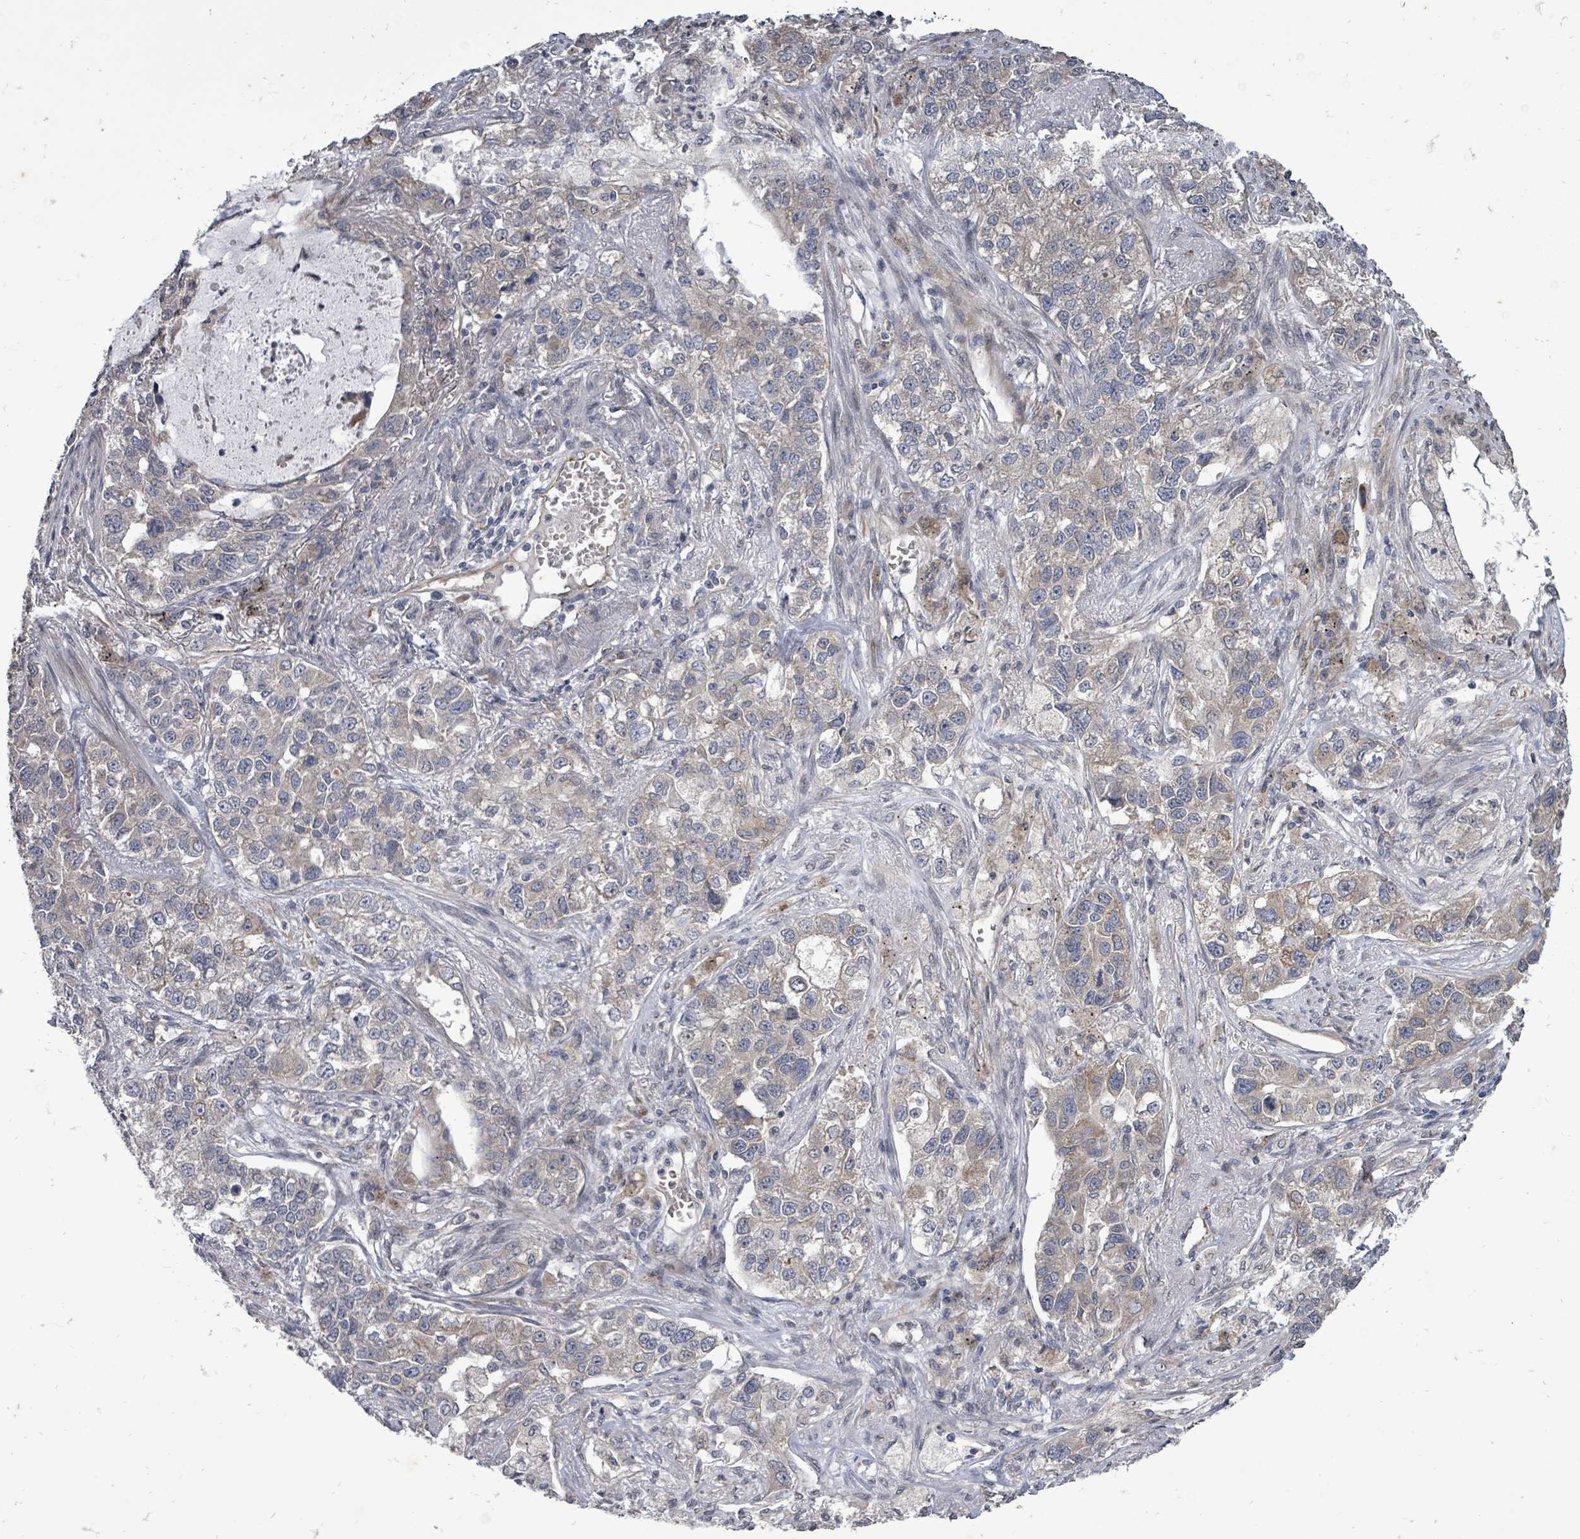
{"staining": {"intensity": "weak", "quantity": "<25%", "location": "cytoplasmic/membranous"}, "tissue": "lung cancer", "cell_type": "Tumor cells", "image_type": "cancer", "snomed": [{"axis": "morphology", "description": "Adenocarcinoma, NOS"}, {"axis": "topography", "description": "Lung"}], "caption": "An image of lung cancer stained for a protein reveals no brown staining in tumor cells.", "gene": "RALGAPB", "patient": {"sex": "male", "age": 49}}